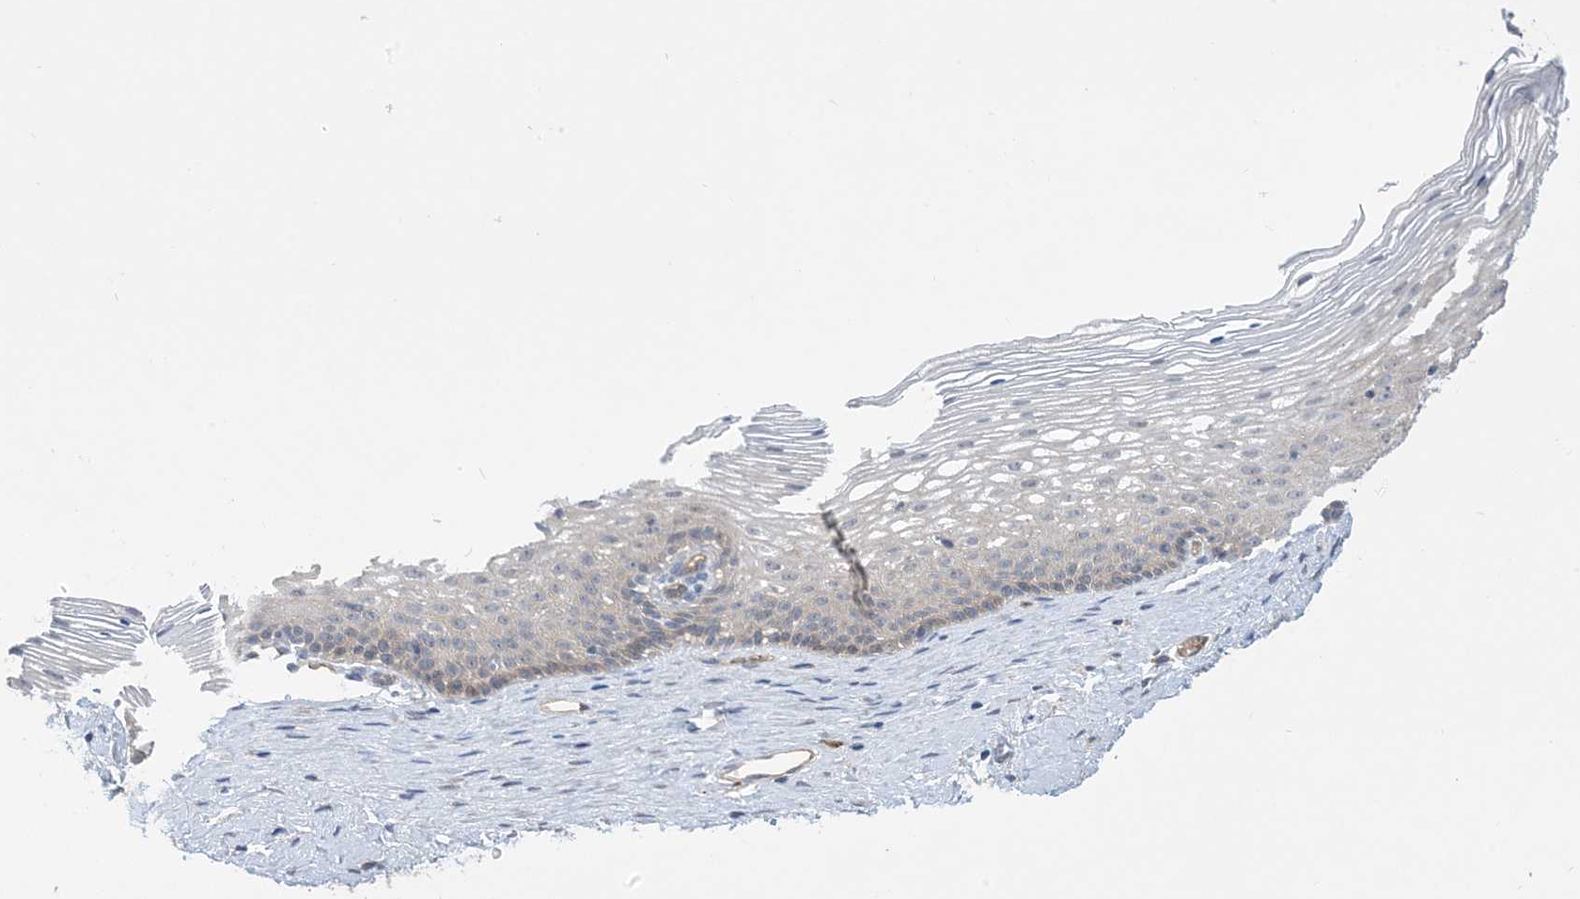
{"staining": {"intensity": "negative", "quantity": "none", "location": "none"}, "tissue": "cervix", "cell_type": "Glandular cells", "image_type": "normal", "snomed": [{"axis": "morphology", "description": "Normal tissue, NOS"}, {"axis": "topography", "description": "Cervix"}], "caption": "Immunohistochemistry image of unremarkable cervix: human cervix stained with DAB shows no significant protein staining in glandular cells.", "gene": "AOC1", "patient": {"sex": "female", "age": 33}}